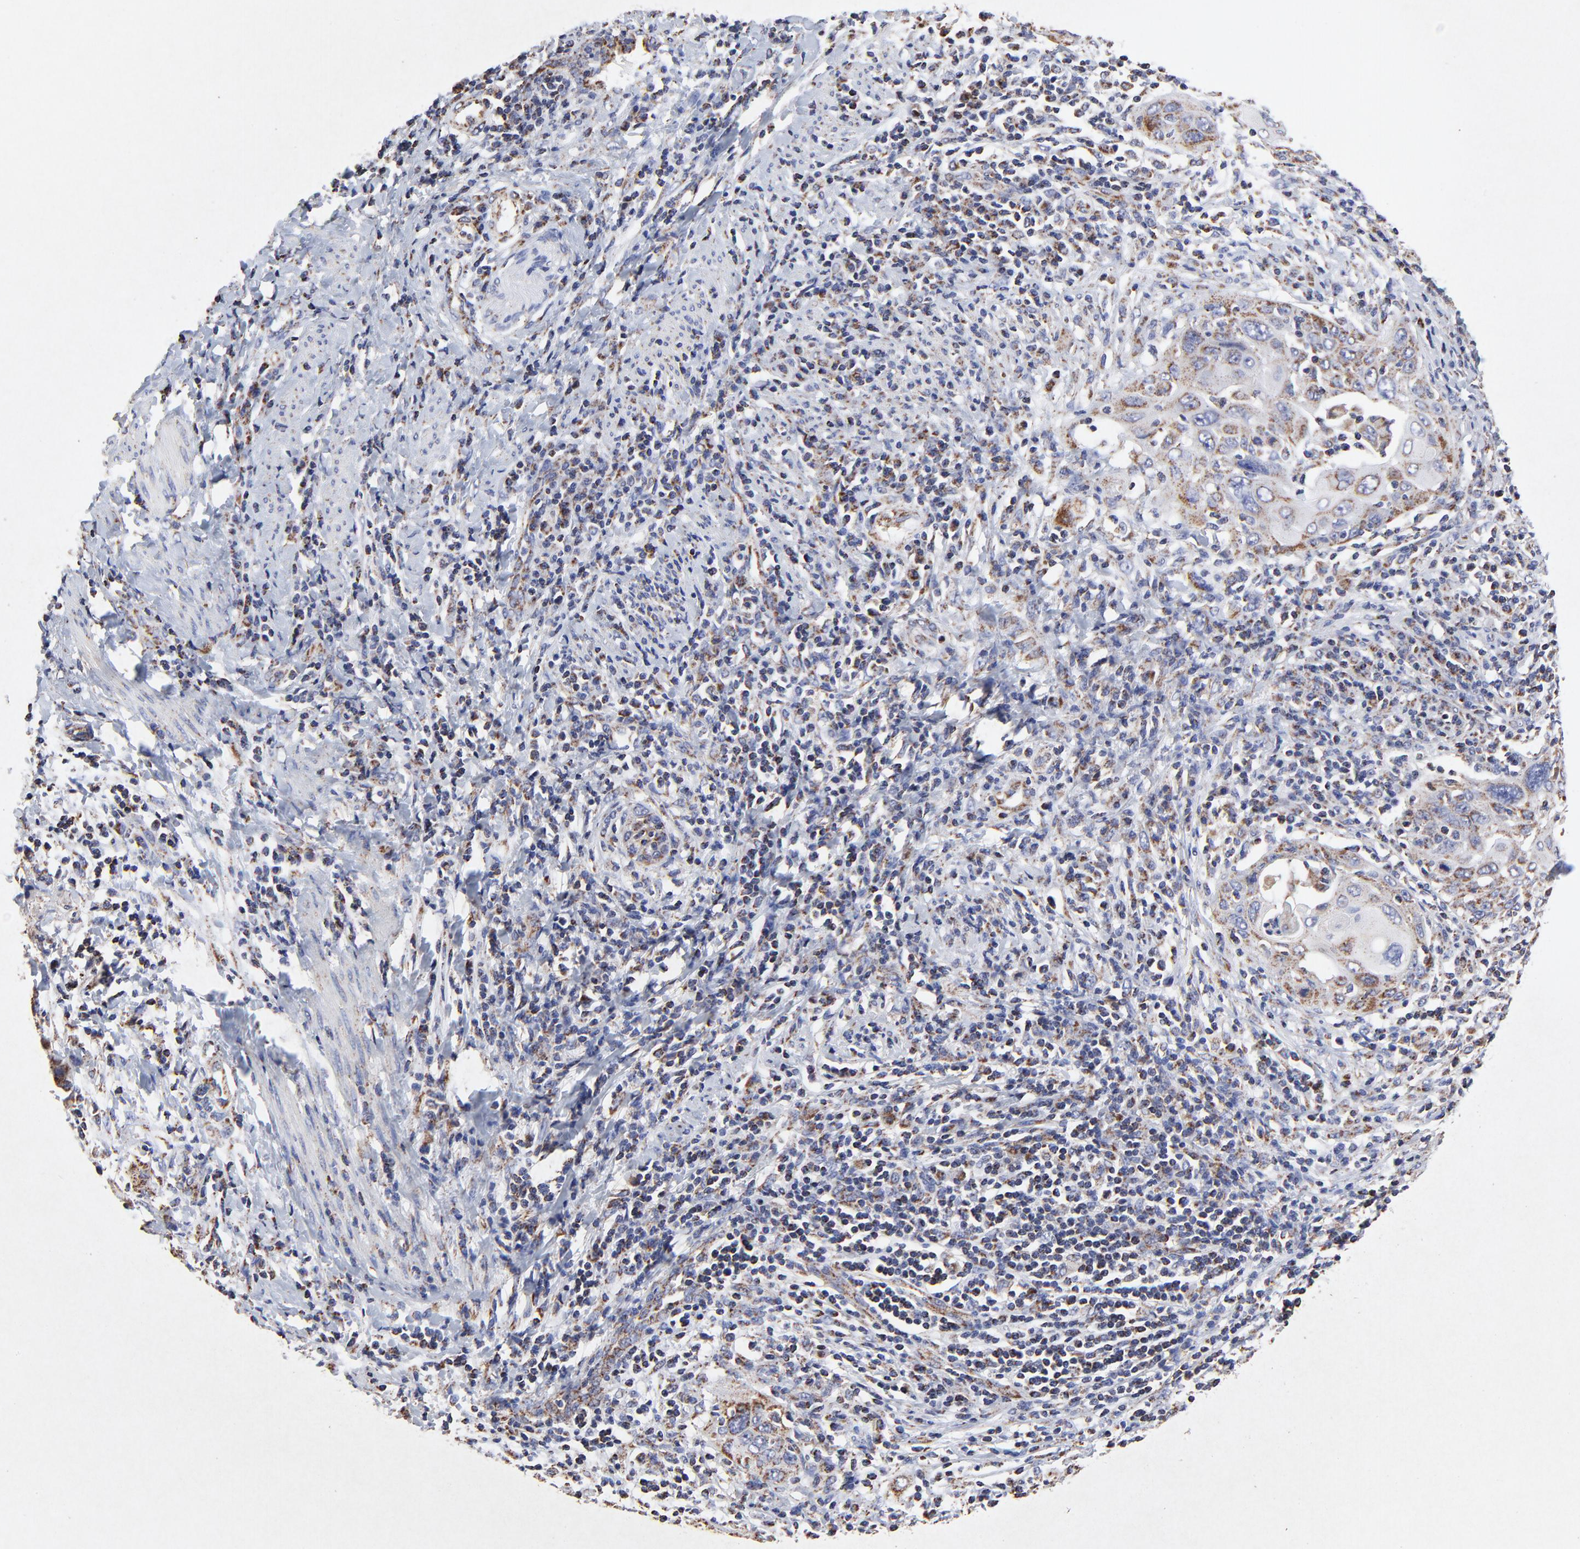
{"staining": {"intensity": "moderate", "quantity": "25%-75%", "location": "cytoplasmic/membranous"}, "tissue": "cervical cancer", "cell_type": "Tumor cells", "image_type": "cancer", "snomed": [{"axis": "morphology", "description": "Squamous cell carcinoma, NOS"}, {"axis": "topography", "description": "Cervix"}], "caption": "The immunohistochemical stain labels moderate cytoplasmic/membranous expression in tumor cells of squamous cell carcinoma (cervical) tissue.", "gene": "SSBP1", "patient": {"sex": "female", "age": 54}}